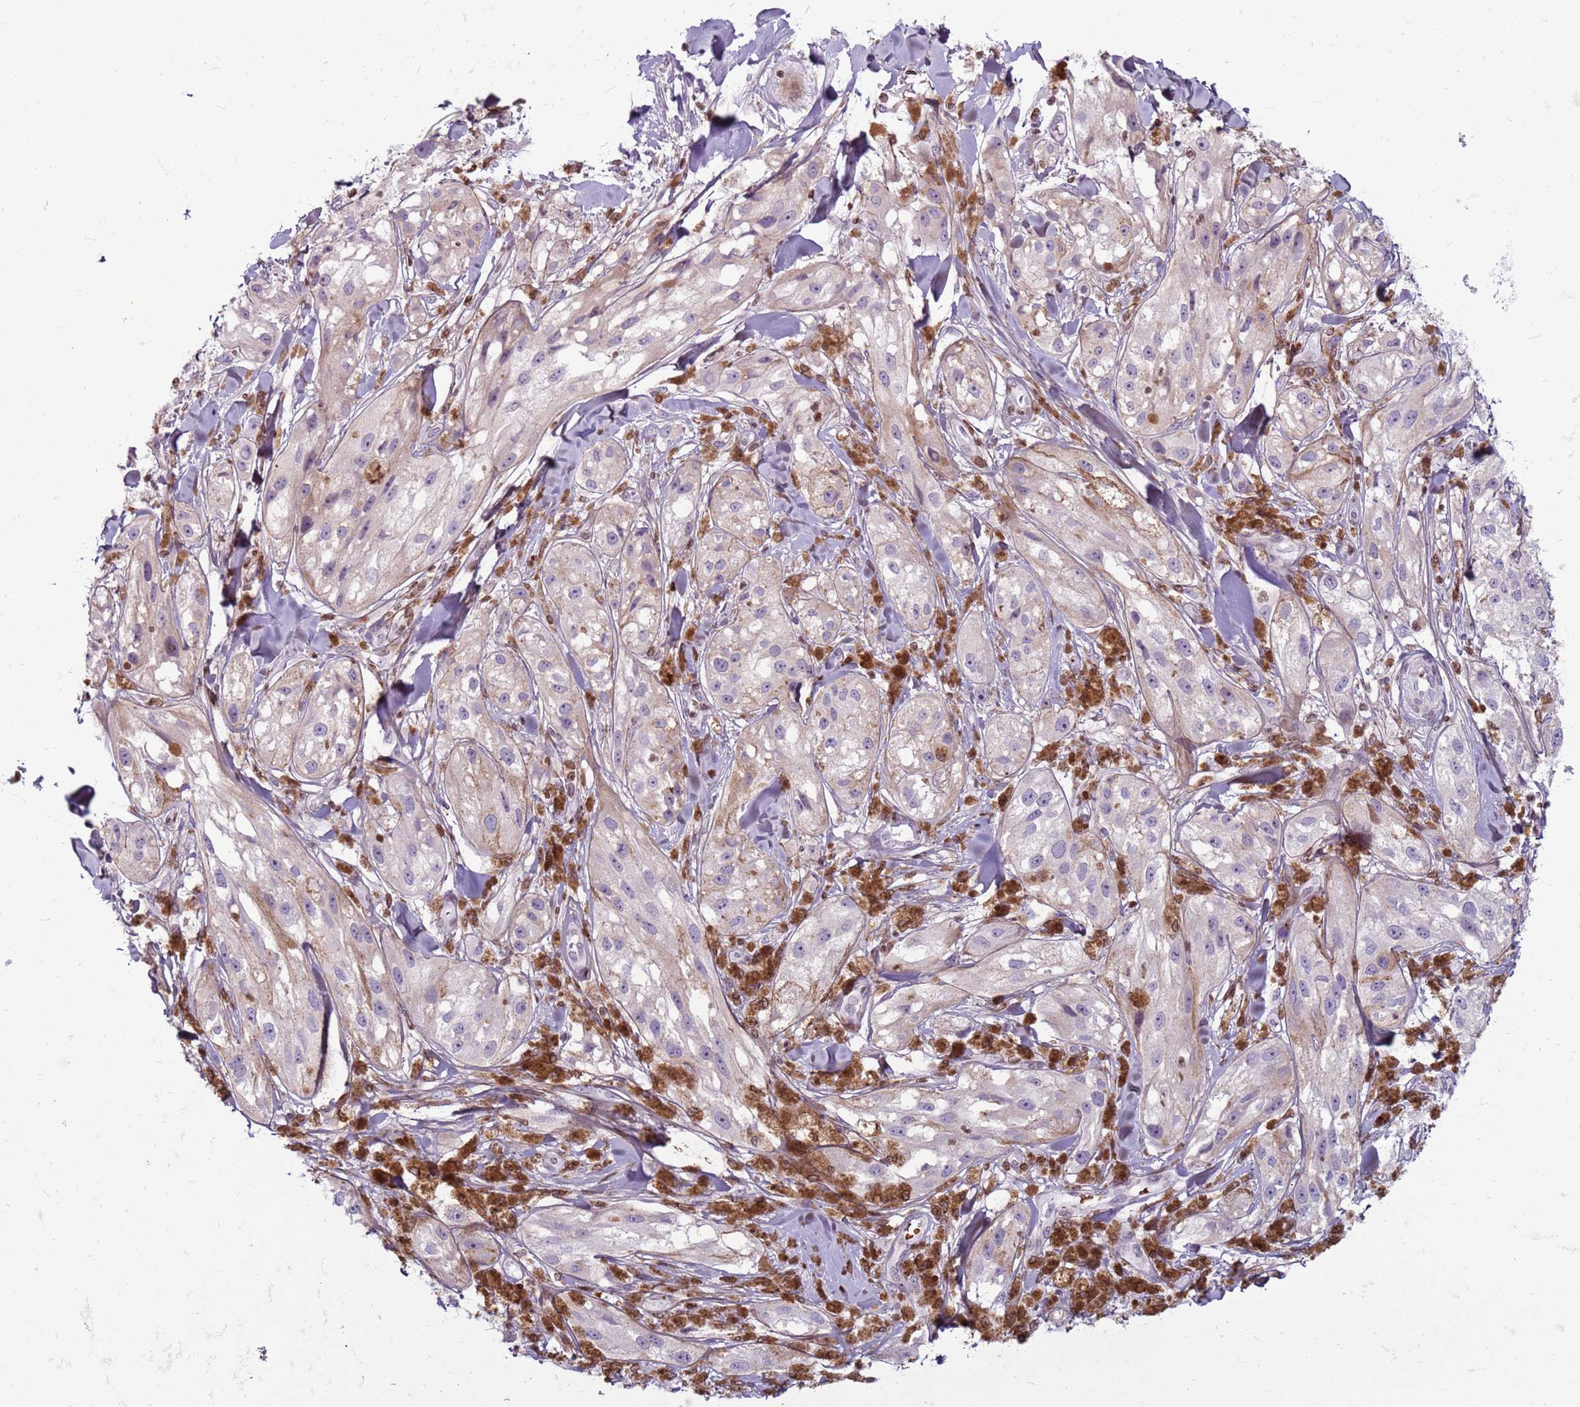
{"staining": {"intensity": "negative", "quantity": "none", "location": "none"}, "tissue": "melanoma", "cell_type": "Tumor cells", "image_type": "cancer", "snomed": [{"axis": "morphology", "description": "Malignant melanoma, NOS"}, {"axis": "topography", "description": "Skin"}], "caption": "Tumor cells show no significant protein positivity in malignant melanoma.", "gene": "METTL25B", "patient": {"sex": "male", "age": 88}}